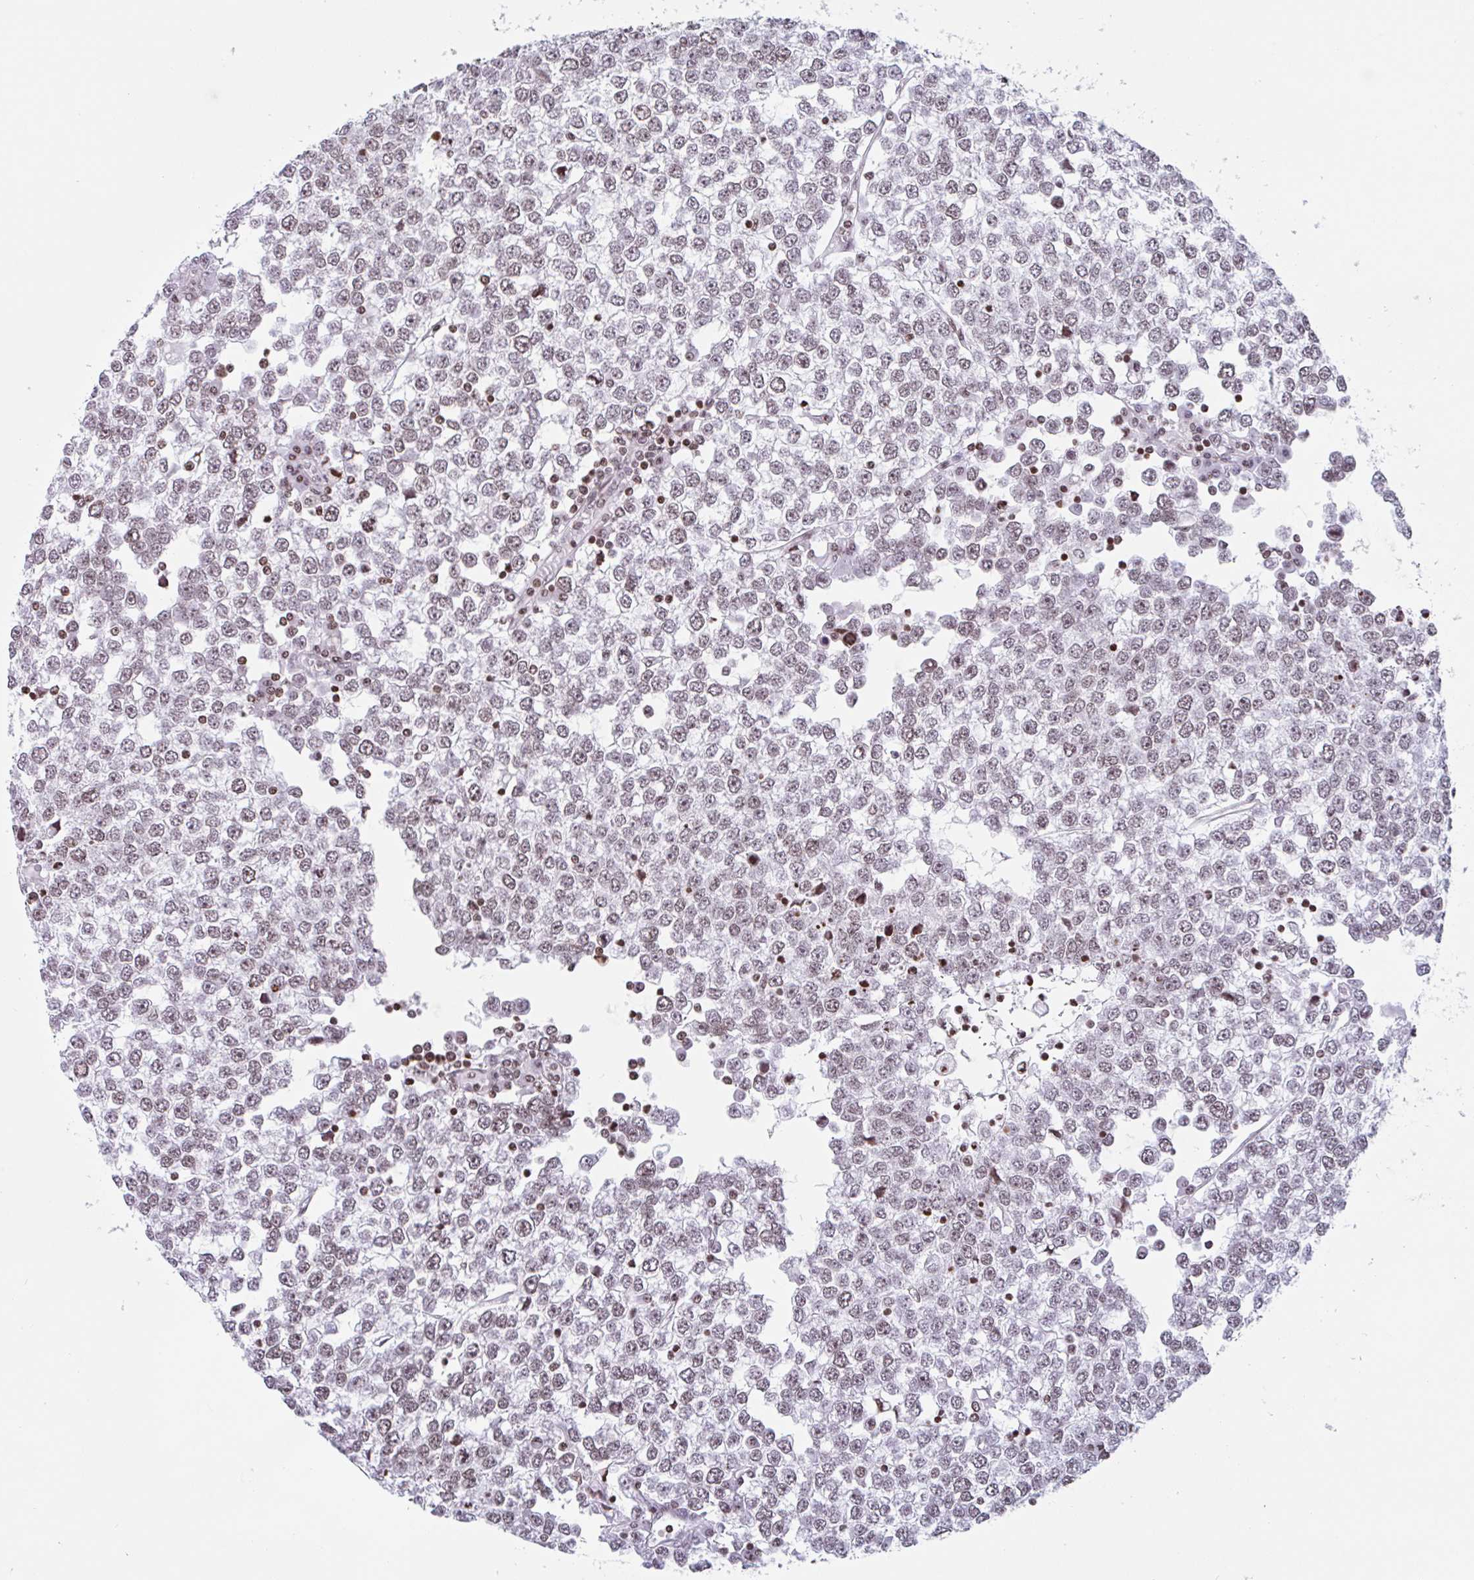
{"staining": {"intensity": "weak", "quantity": ">75%", "location": "nuclear"}, "tissue": "testis cancer", "cell_type": "Tumor cells", "image_type": "cancer", "snomed": [{"axis": "morphology", "description": "Seminoma, NOS"}, {"axis": "topography", "description": "Testis"}], "caption": "Immunohistochemistry (IHC) micrograph of neoplastic tissue: testis cancer (seminoma) stained using IHC demonstrates low levels of weak protein expression localized specifically in the nuclear of tumor cells, appearing as a nuclear brown color.", "gene": "NOL6", "patient": {"sex": "male", "age": 65}}